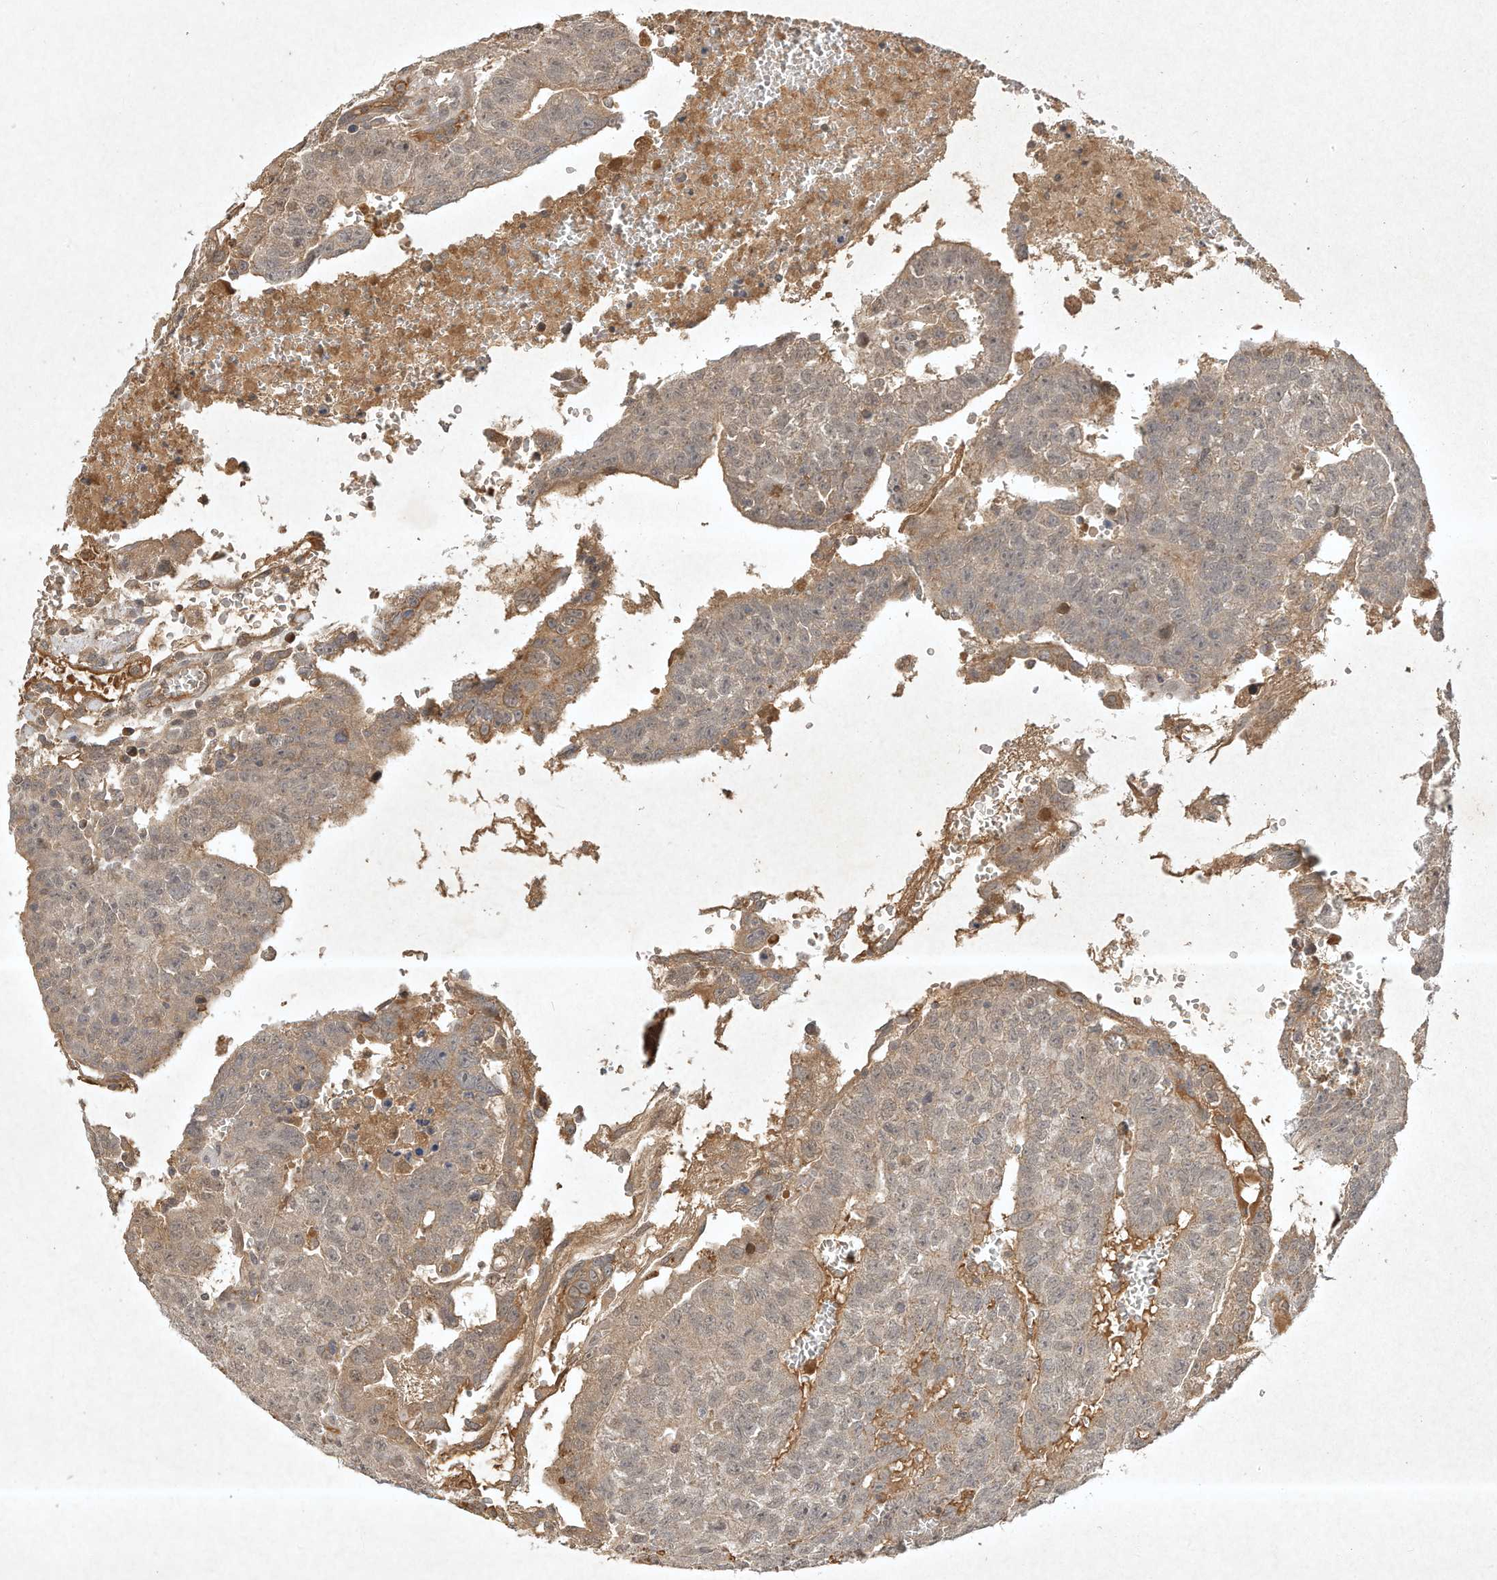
{"staining": {"intensity": "weak", "quantity": ">75%", "location": "cytoplasmic/membranous"}, "tissue": "testis cancer", "cell_type": "Tumor cells", "image_type": "cancer", "snomed": [{"axis": "morphology", "description": "Seminoma, NOS"}, {"axis": "morphology", "description": "Carcinoma, Embryonal, NOS"}, {"axis": "topography", "description": "Testis"}], "caption": "Protein staining shows weak cytoplasmic/membranous expression in approximately >75% of tumor cells in testis cancer. The staining is performed using DAB brown chromogen to label protein expression. The nuclei are counter-stained blue using hematoxylin.", "gene": "BTRC", "patient": {"sex": "male", "age": 52}}